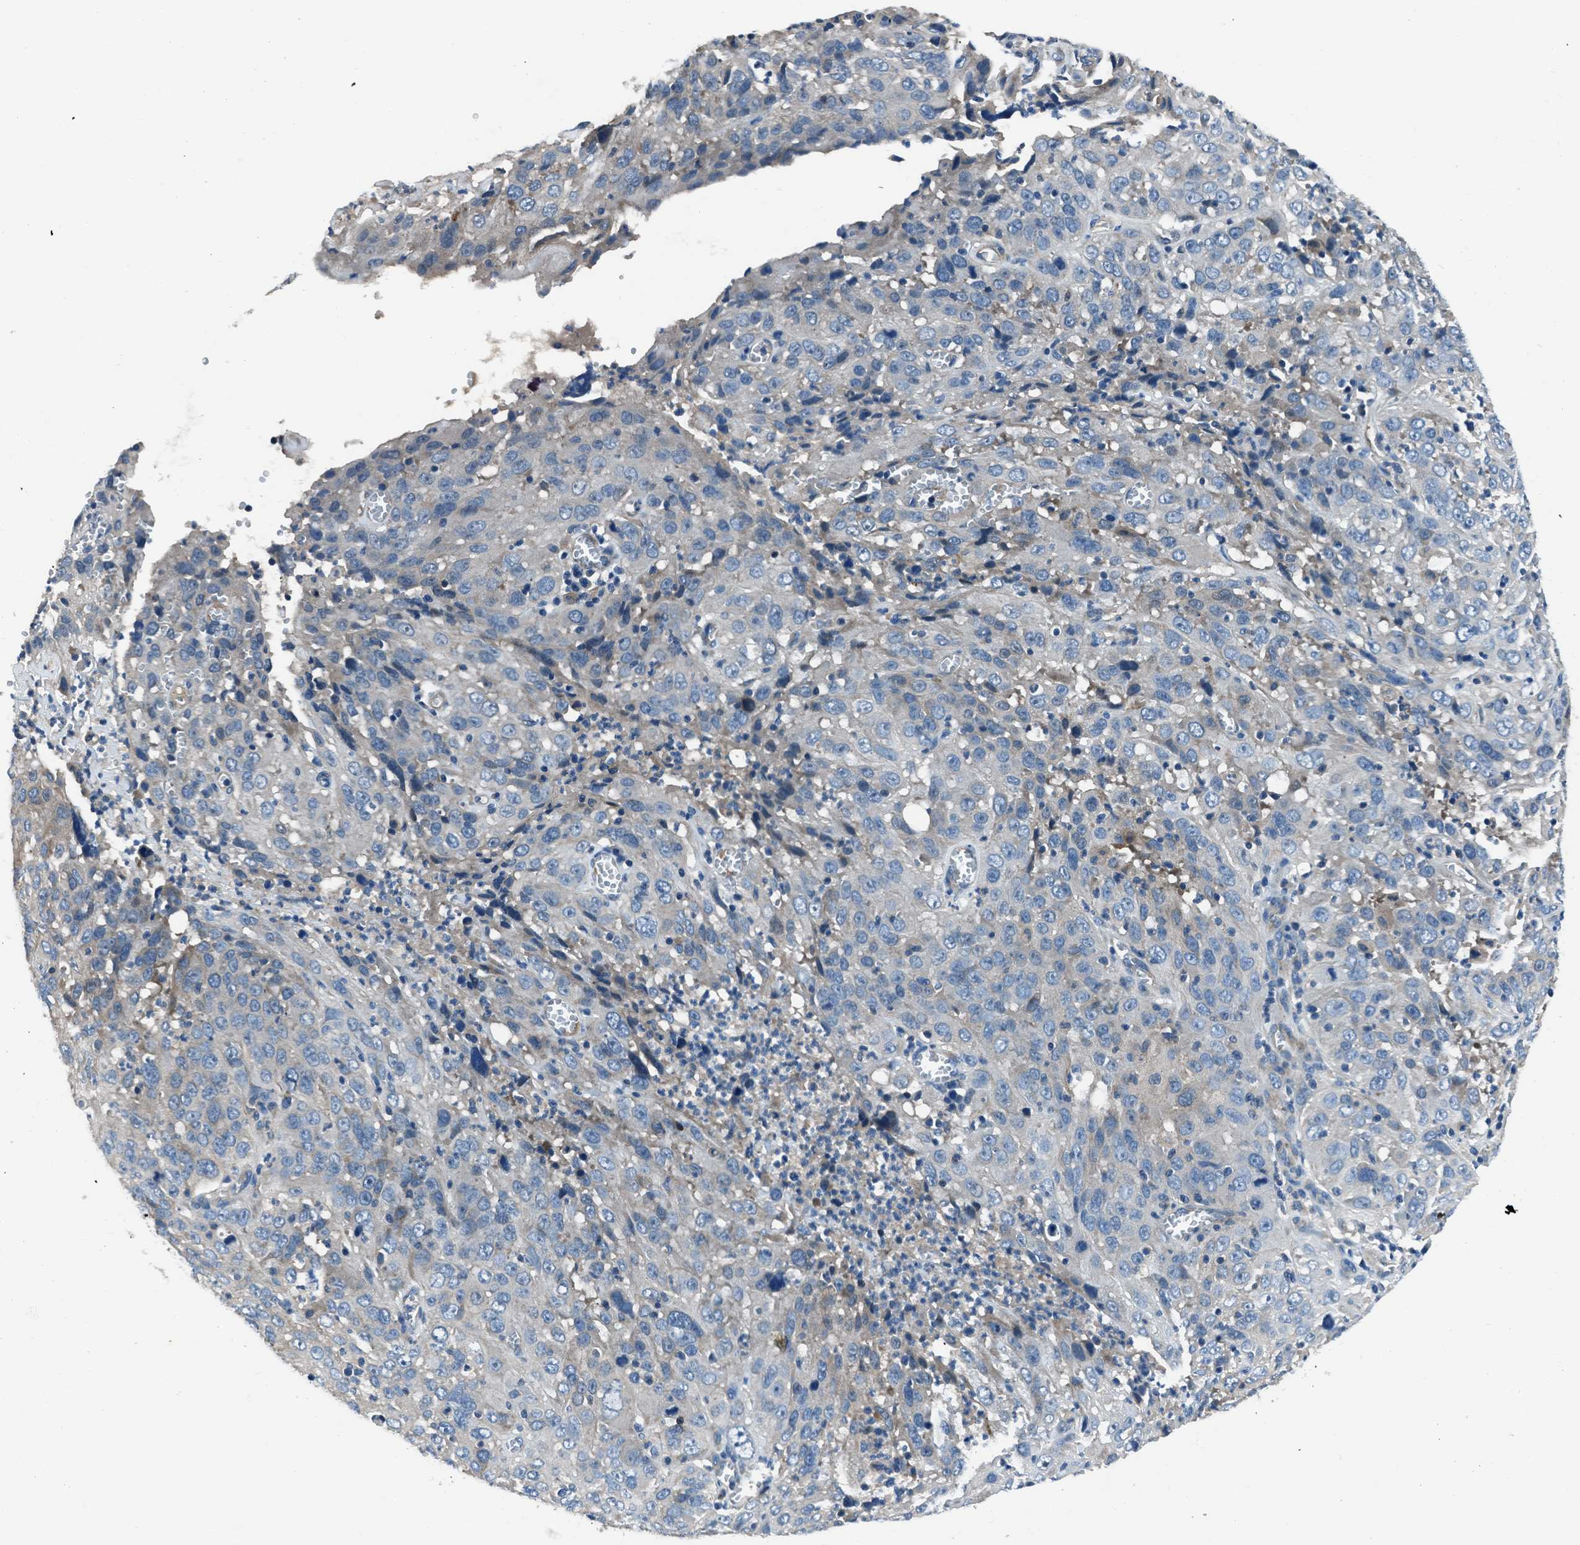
{"staining": {"intensity": "weak", "quantity": "<25%", "location": "cytoplasmic/membranous"}, "tissue": "cervical cancer", "cell_type": "Tumor cells", "image_type": "cancer", "snomed": [{"axis": "morphology", "description": "Squamous cell carcinoma, NOS"}, {"axis": "topography", "description": "Cervix"}], "caption": "IHC photomicrograph of neoplastic tissue: human squamous cell carcinoma (cervical) stained with DAB (3,3'-diaminobenzidine) shows no significant protein staining in tumor cells.", "gene": "SLC38A6", "patient": {"sex": "female", "age": 32}}